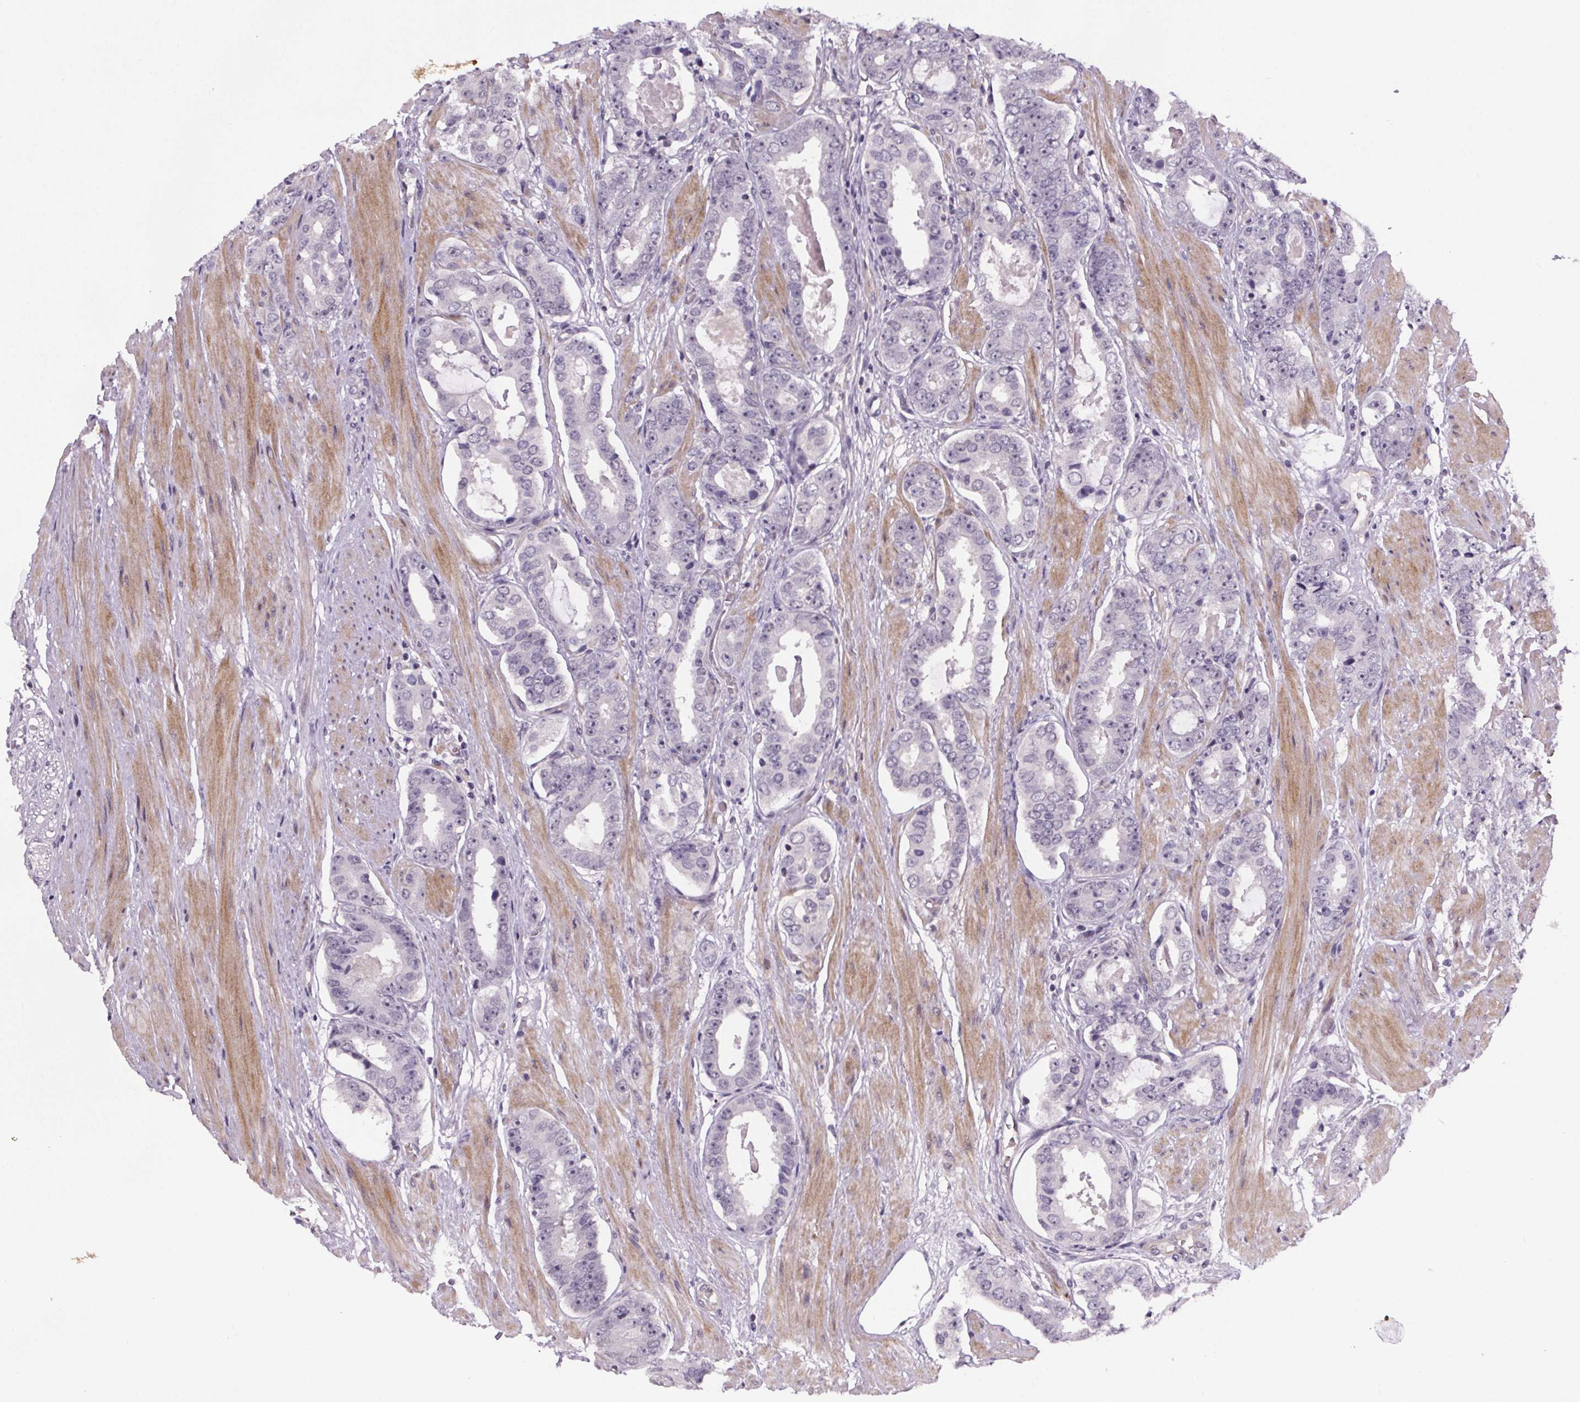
{"staining": {"intensity": "negative", "quantity": "none", "location": "none"}, "tissue": "prostate cancer", "cell_type": "Tumor cells", "image_type": "cancer", "snomed": [{"axis": "morphology", "description": "Adenocarcinoma, High grade"}, {"axis": "topography", "description": "Prostate"}], "caption": "Immunohistochemistry (IHC) image of neoplastic tissue: human prostate adenocarcinoma (high-grade) stained with DAB (3,3'-diaminobenzidine) demonstrates no significant protein expression in tumor cells.", "gene": "TTC12", "patient": {"sex": "male", "age": 63}}